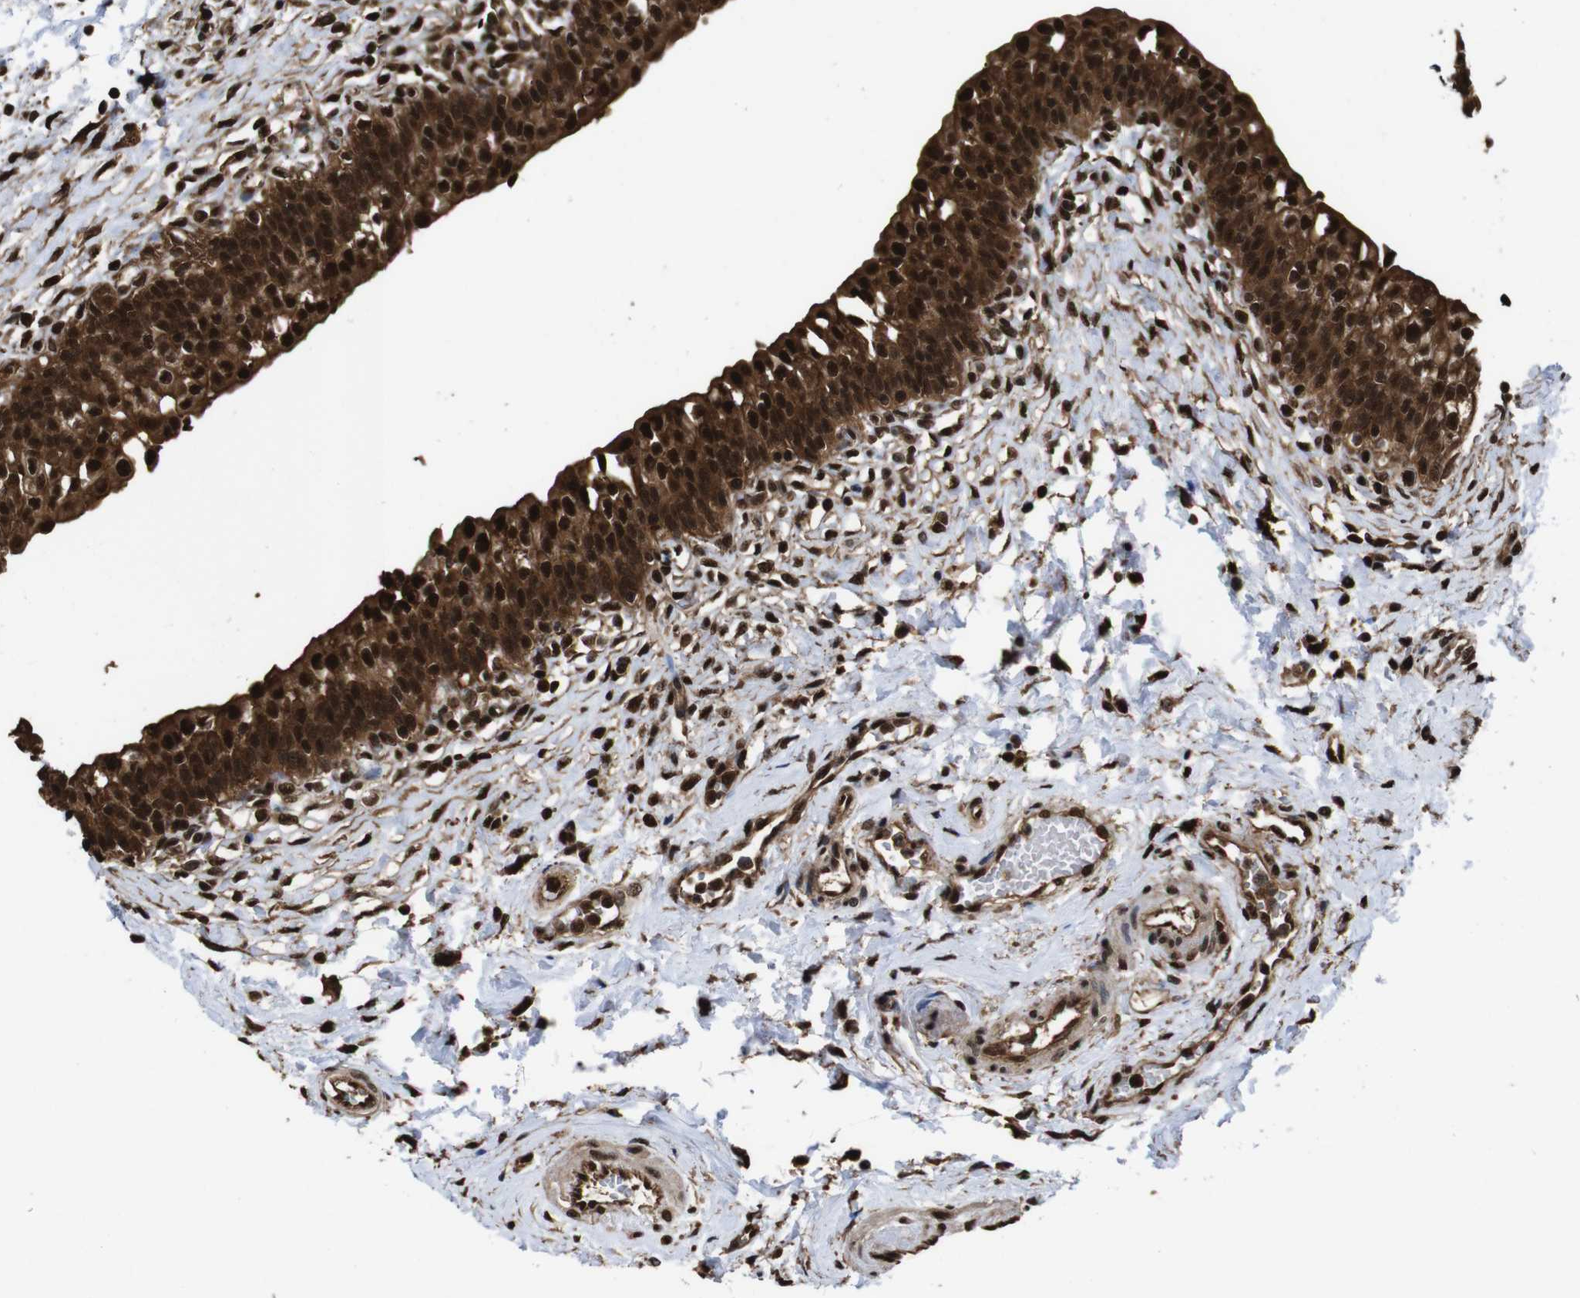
{"staining": {"intensity": "strong", "quantity": ">75%", "location": "cytoplasmic/membranous,nuclear"}, "tissue": "urinary bladder", "cell_type": "Urothelial cells", "image_type": "normal", "snomed": [{"axis": "morphology", "description": "Normal tissue, NOS"}, {"axis": "topography", "description": "Urinary bladder"}], "caption": "Urothelial cells exhibit high levels of strong cytoplasmic/membranous,nuclear expression in about >75% of cells in normal urinary bladder.", "gene": "VCP", "patient": {"sex": "male", "age": 55}}